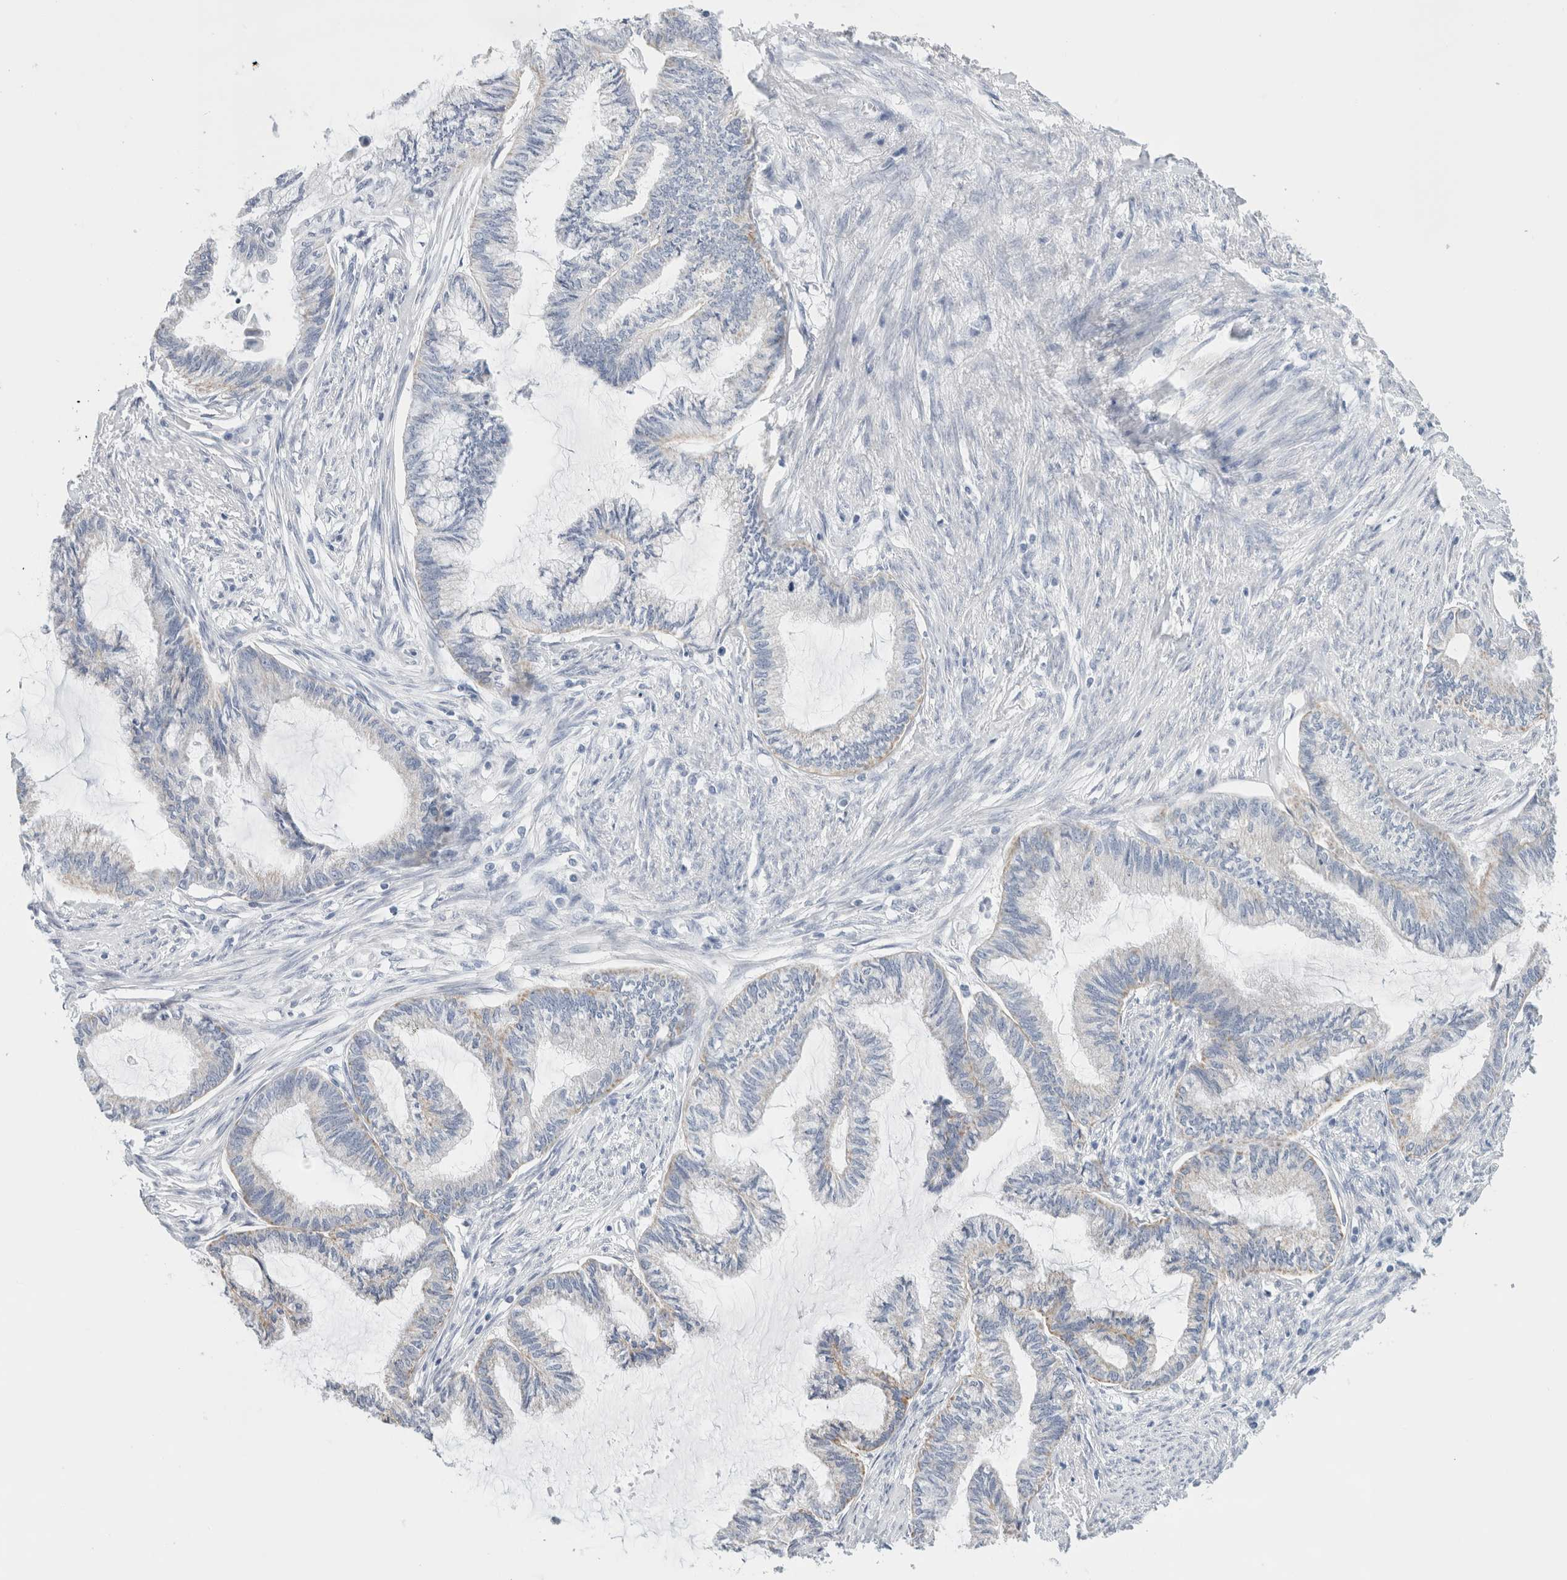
{"staining": {"intensity": "weak", "quantity": "<25%", "location": "cytoplasmic/membranous"}, "tissue": "endometrial cancer", "cell_type": "Tumor cells", "image_type": "cancer", "snomed": [{"axis": "morphology", "description": "Adenocarcinoma, NOS"}, {"axis": "topography", "description": "Endometrium"}], "caption": "Immunohistochemistry micrograph of endometrial cancer stained for a protein (brown), which exhibits no staining in tumor cells.", "gene": "ECHDC2", "patient": {"sex": "female", "age": 86}}